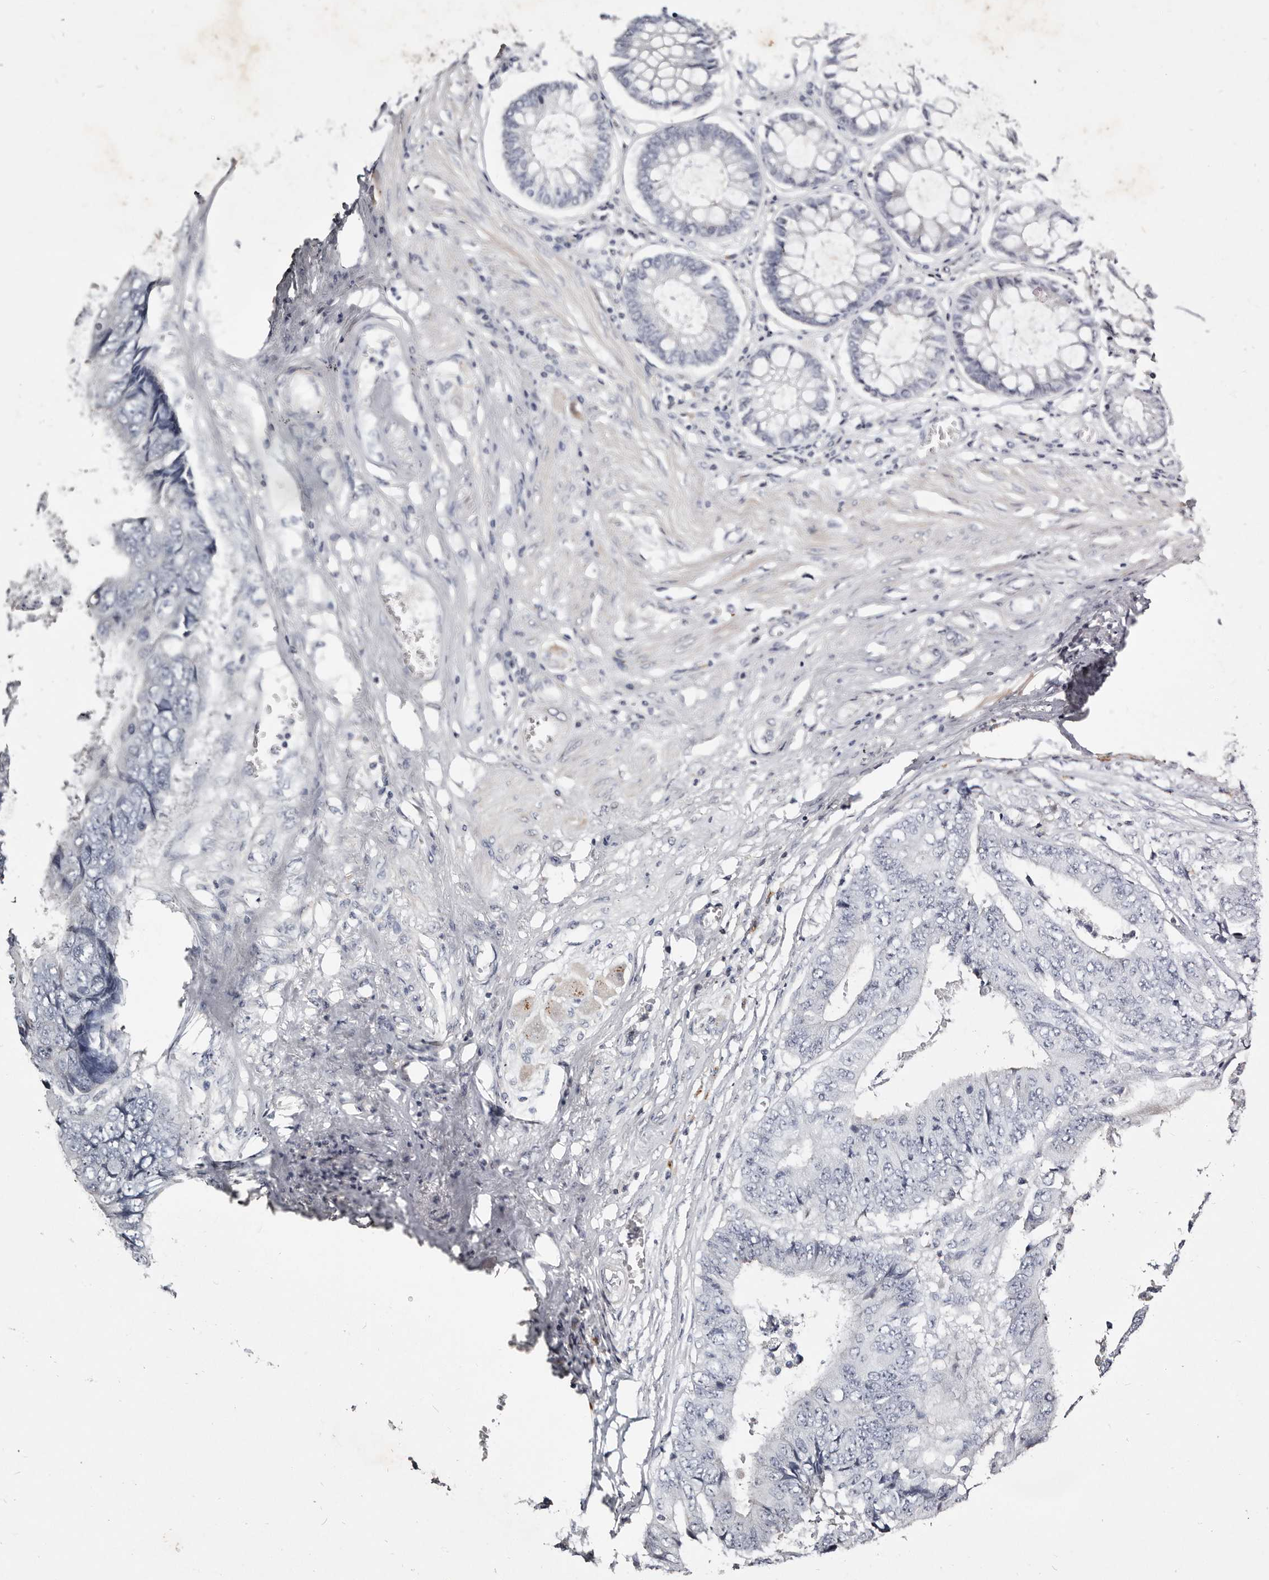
{"staining": {"intensity": "negative", "quantity": "none", "location": "none"}, "tissue": "colorectal cancer", "cell_type": "Tumor cells", "image_type": "cancer", "snomed": [{"axis": "morphology", "description": "Adenocarcinoma, NOS"}, {"axis": "topography", "description": "Rectum"}], "caption": "Immunohistochemical staining of human colorectal cancer exhibits no significant staining in tumor cells.", "gene": "MRPS33", "patient": {"sex": "male", "age": 84}}